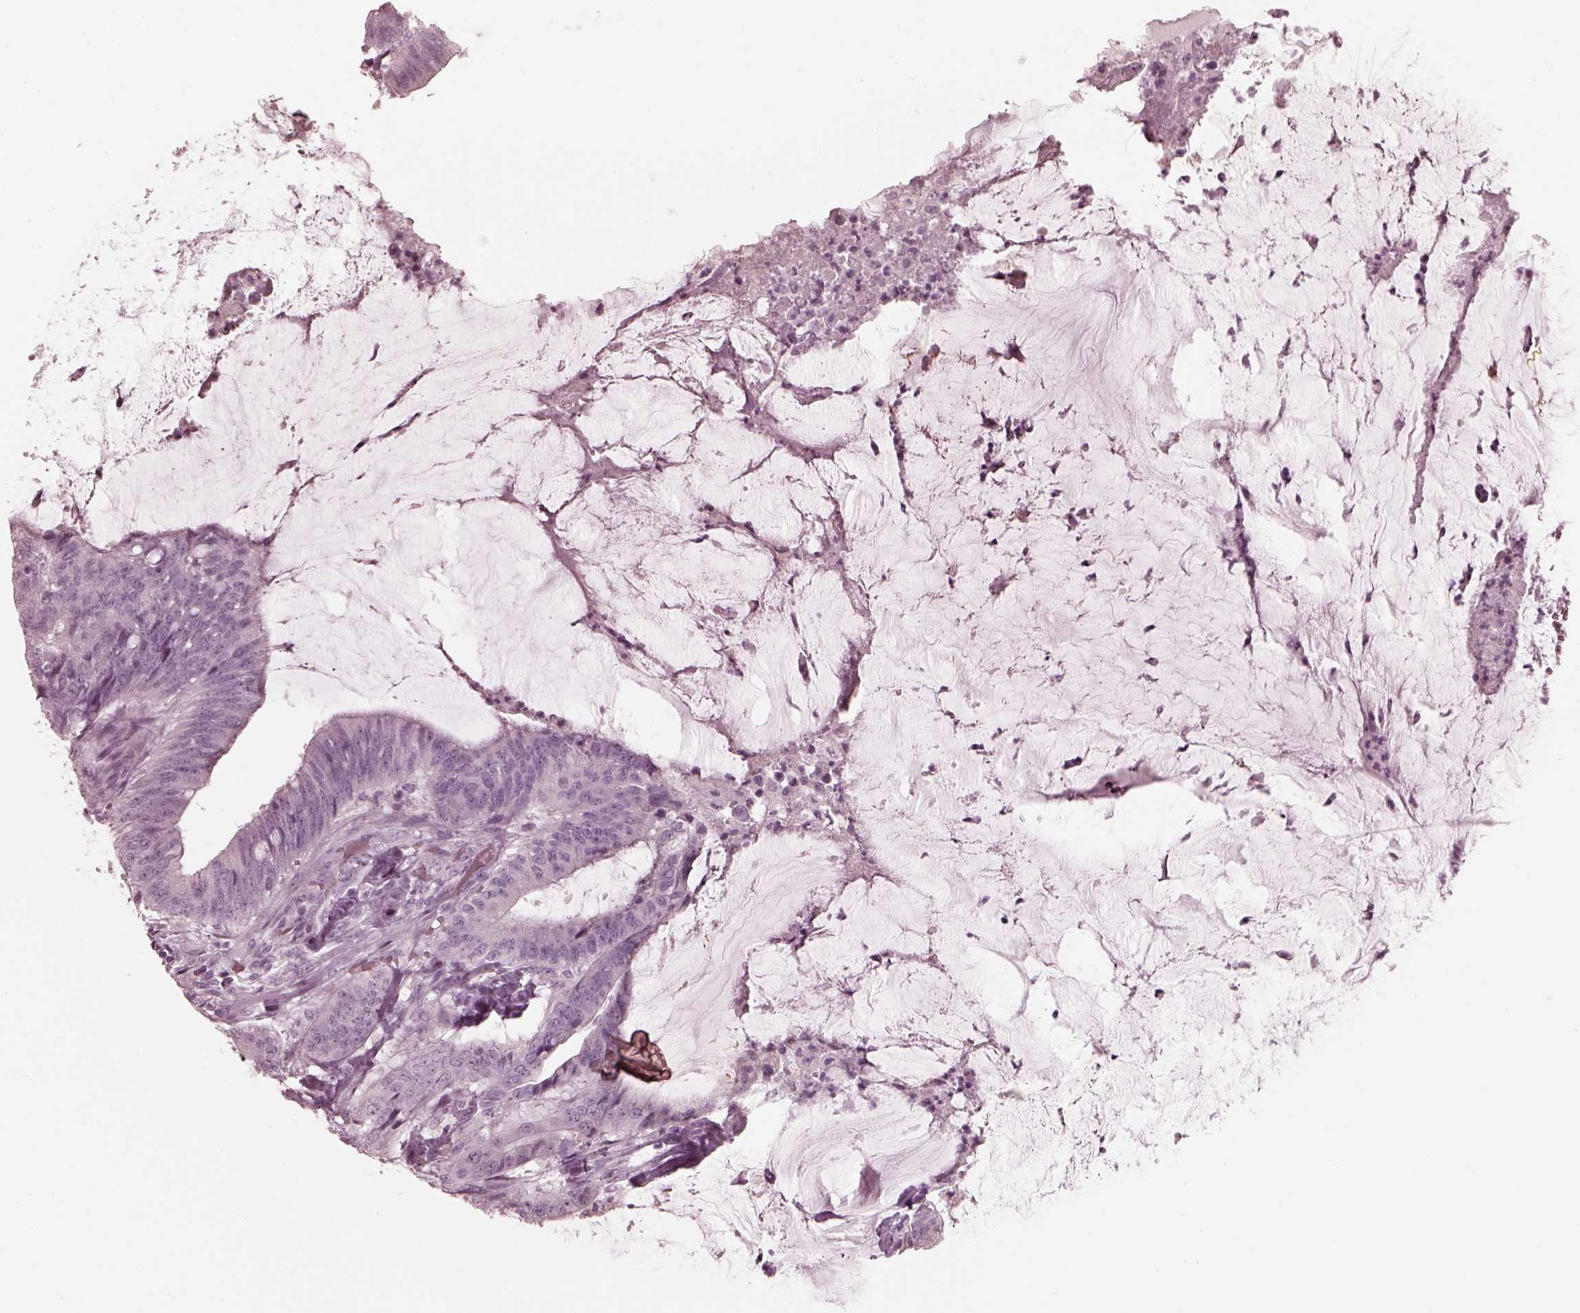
{"staining": {"intensity": "negative", "quantity": "none", "location": "none"}, "tissue": "colorectal cancer", "cell_type": "Tumor cells", "image_type": "cancer", "snomed": [{"axis": "morphology", "description": "Adenocarcinoma, NOS"}, {"axis": "topography", "description": "Colon"}], "caption": "This is an immunohistochemistry micrograph of human colorectal cancer (adenocarcinoma). There is no positivity in tumor cells.", "gene": "SAXO2", "patient": {"sex": "female", "age": 43}}